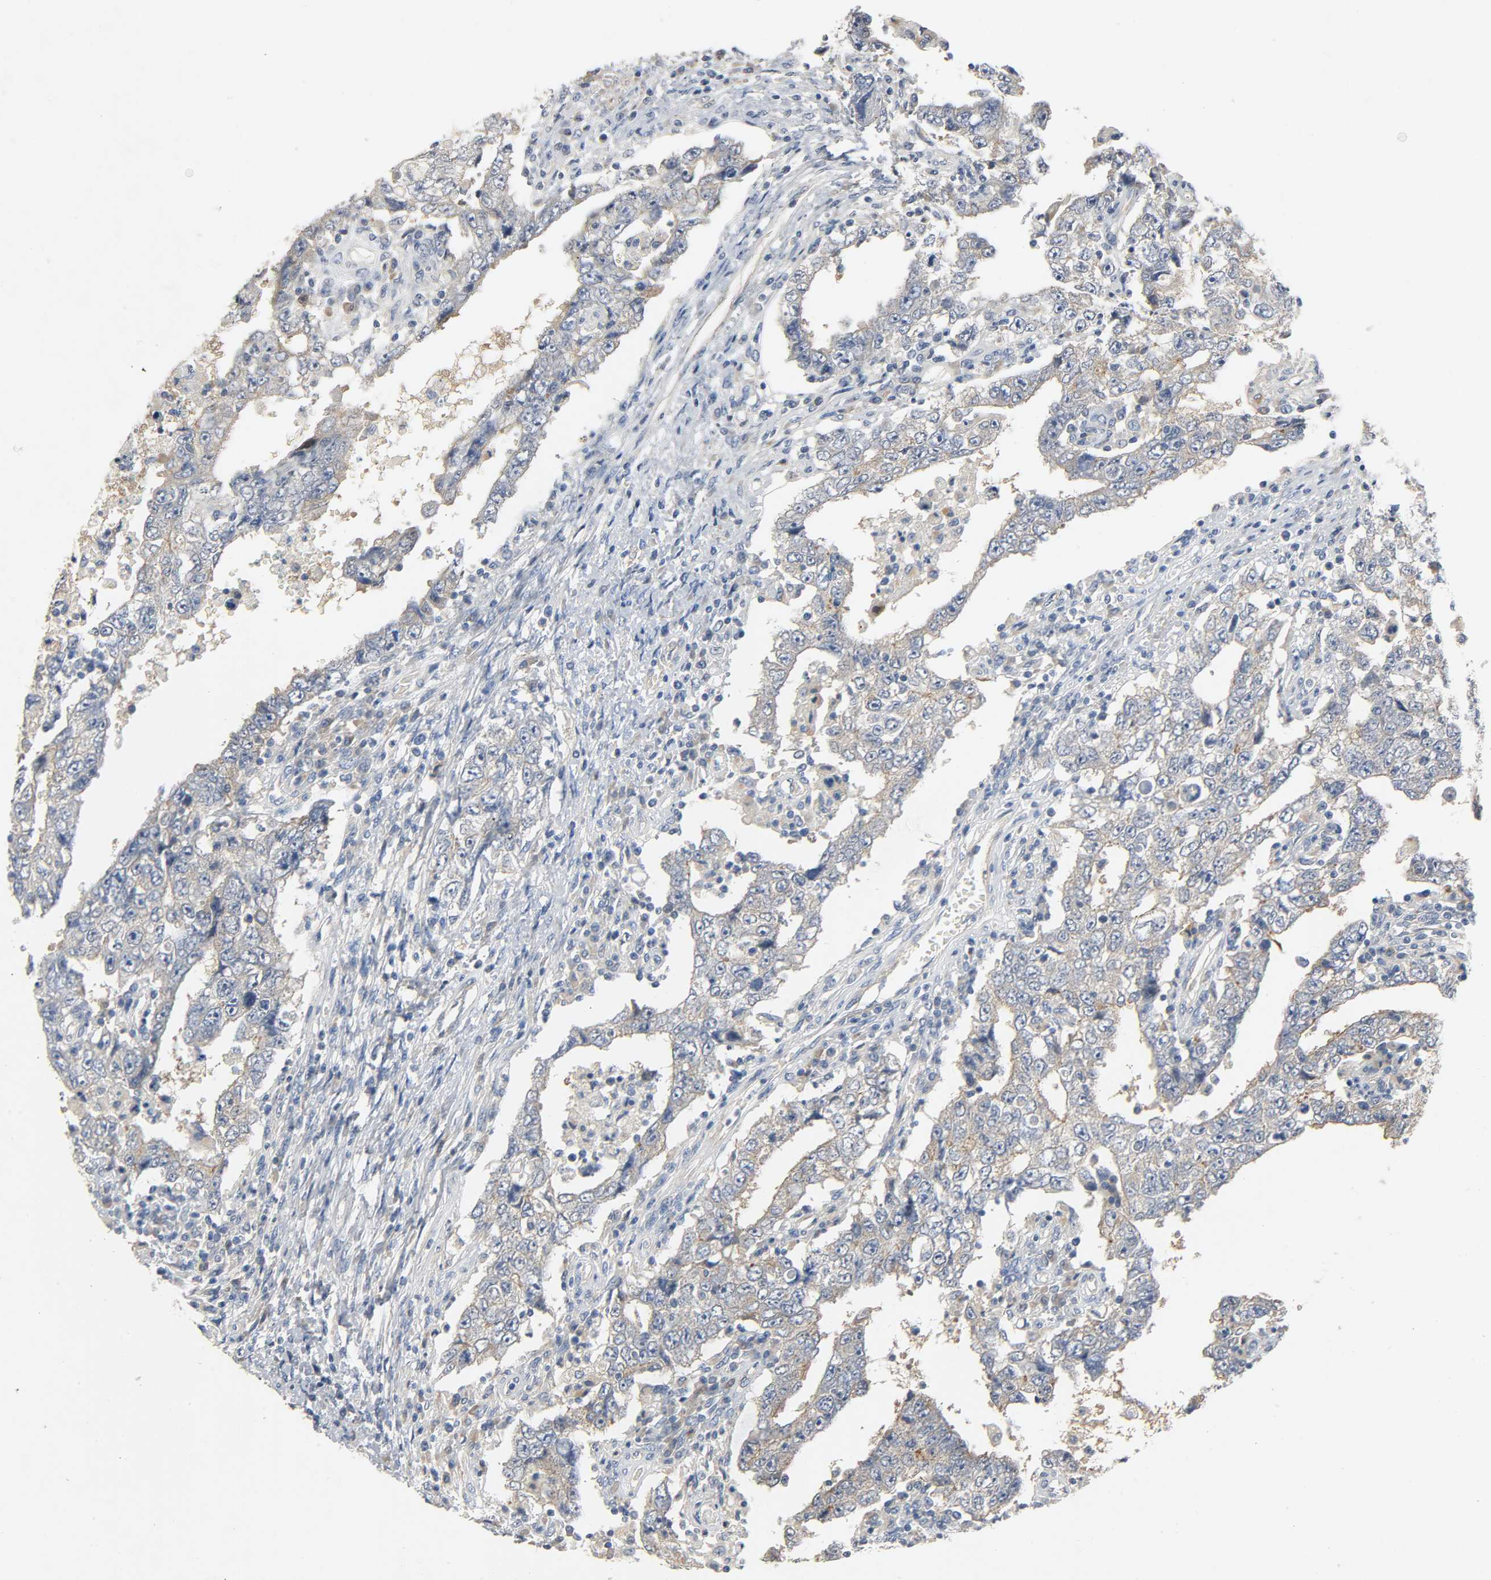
{"staining": {"intensity": "weak", "quantity": "25%-75%", "location": "cytoplasmic/membranous"}, "tissue": "testis cancer", "cell_type": "Tumor cells", "image_type": "cancer", "snomed": [{"axis": "morphology", "description": "Carcinoma, Embryonal, NOS"}, {"axis": "topography", "description": "Testis"}], "caption": "Immunohistochemistry (IHC) (DAB (3,3'-diaminobenzidine)) staining of testis cancer demonstrates weak cytoplasmic/membranous protein staining in approximately 25%-75% of tumor cells. (brown staining indicates protein expression, while blue staining denotes nuclei).", "gene": "ARPC1A", "patient": {"sex": "male", "age": 26}}